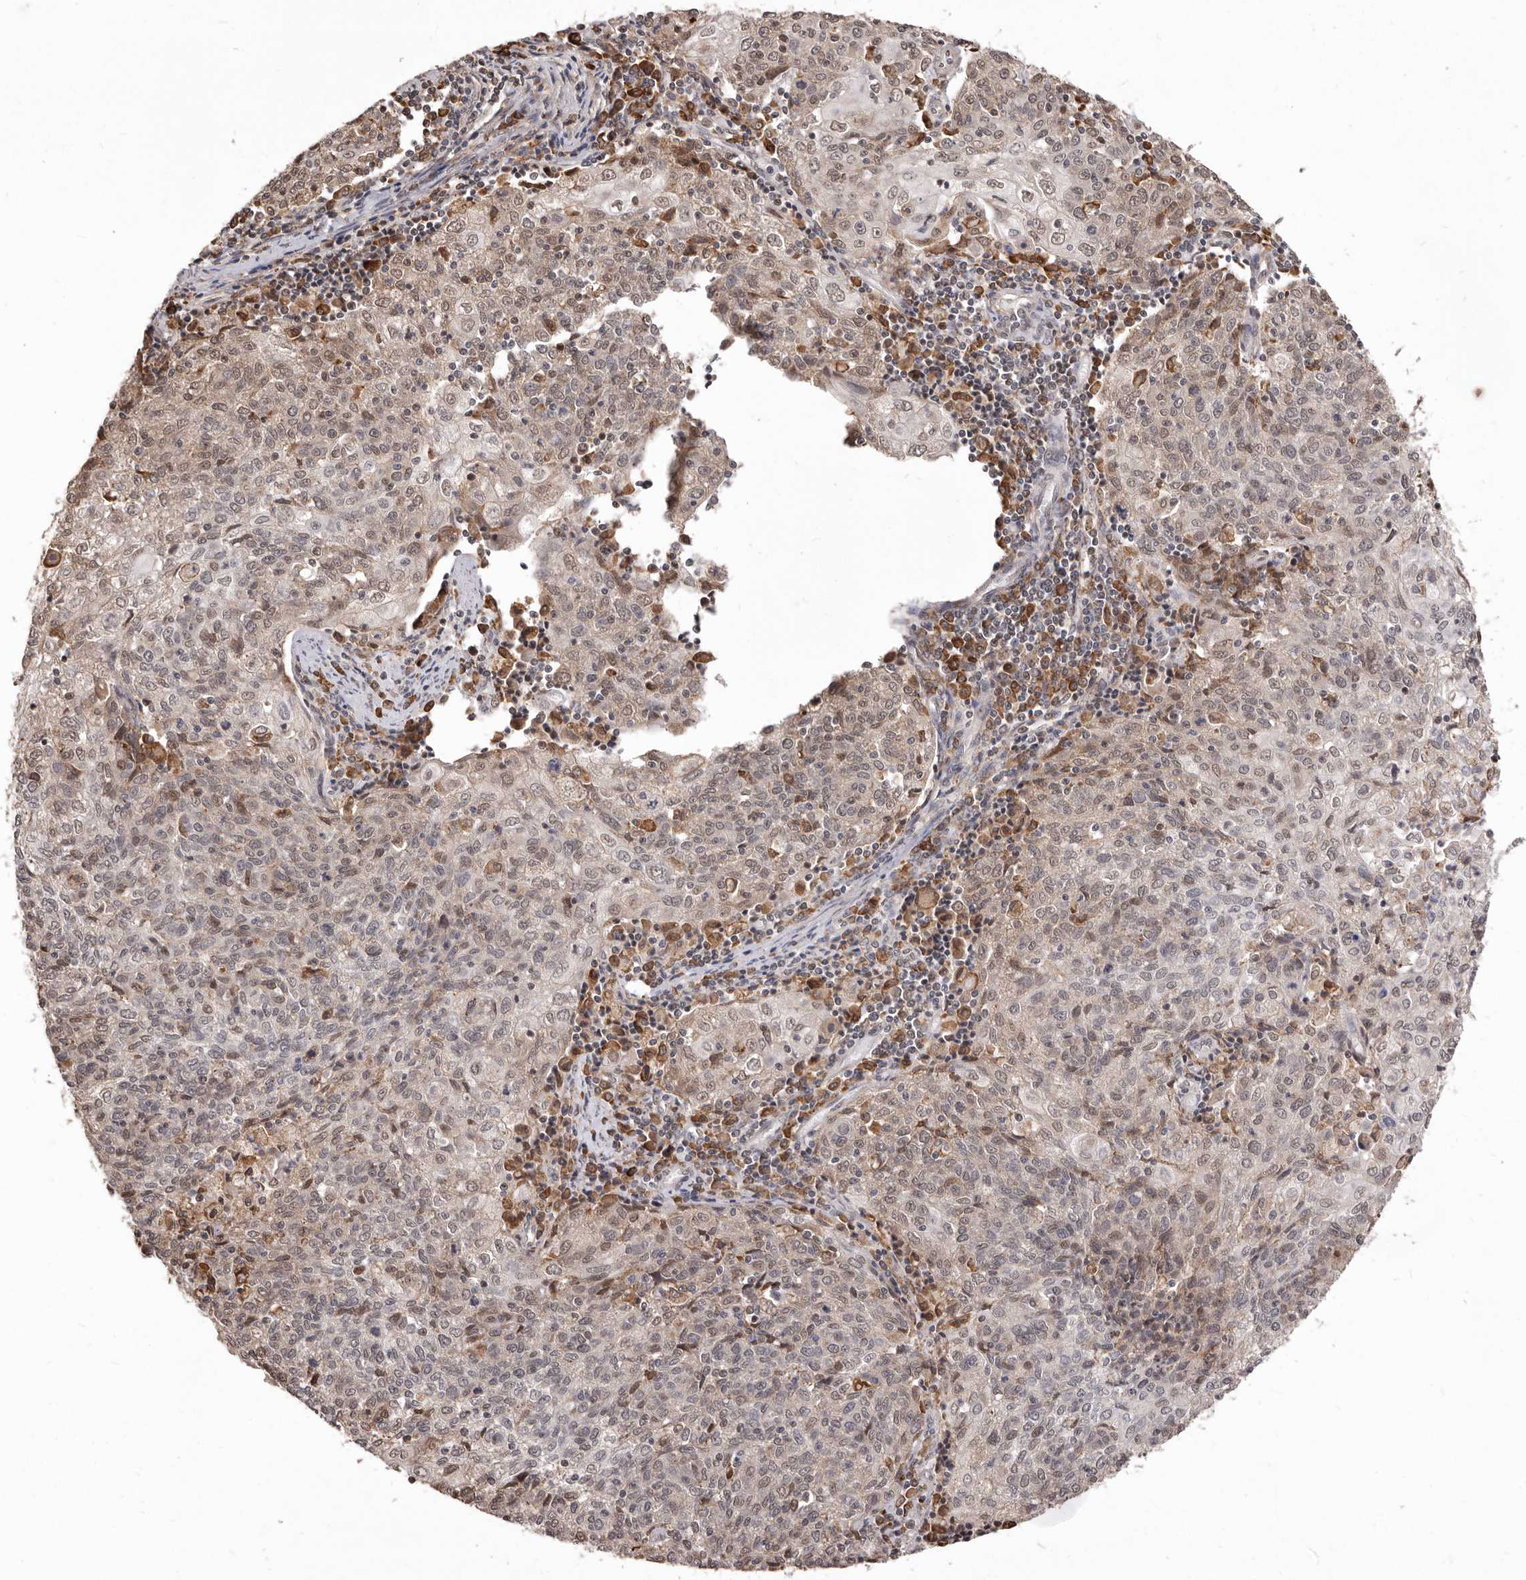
{"staining": {"intensity": "weak", "quantity": "25%-75%", "location": "nuclear"}, "tissue": "cervical cancer", "cell_type": "Tumor cells", "image_type": "cancer", "snomed": [{"axis": "morphology", "description": "Squamous cell carcinoma, NOS"}, {"axis": "topography", "description": "Cervix"}], "caption": "Protein staining of cervical cancer tissue exhibits weak nuclear positivity in about 25%-75% of tumor cells.", "gene": "RRM2B", "patient": {"sex": "female", "age": 48}}